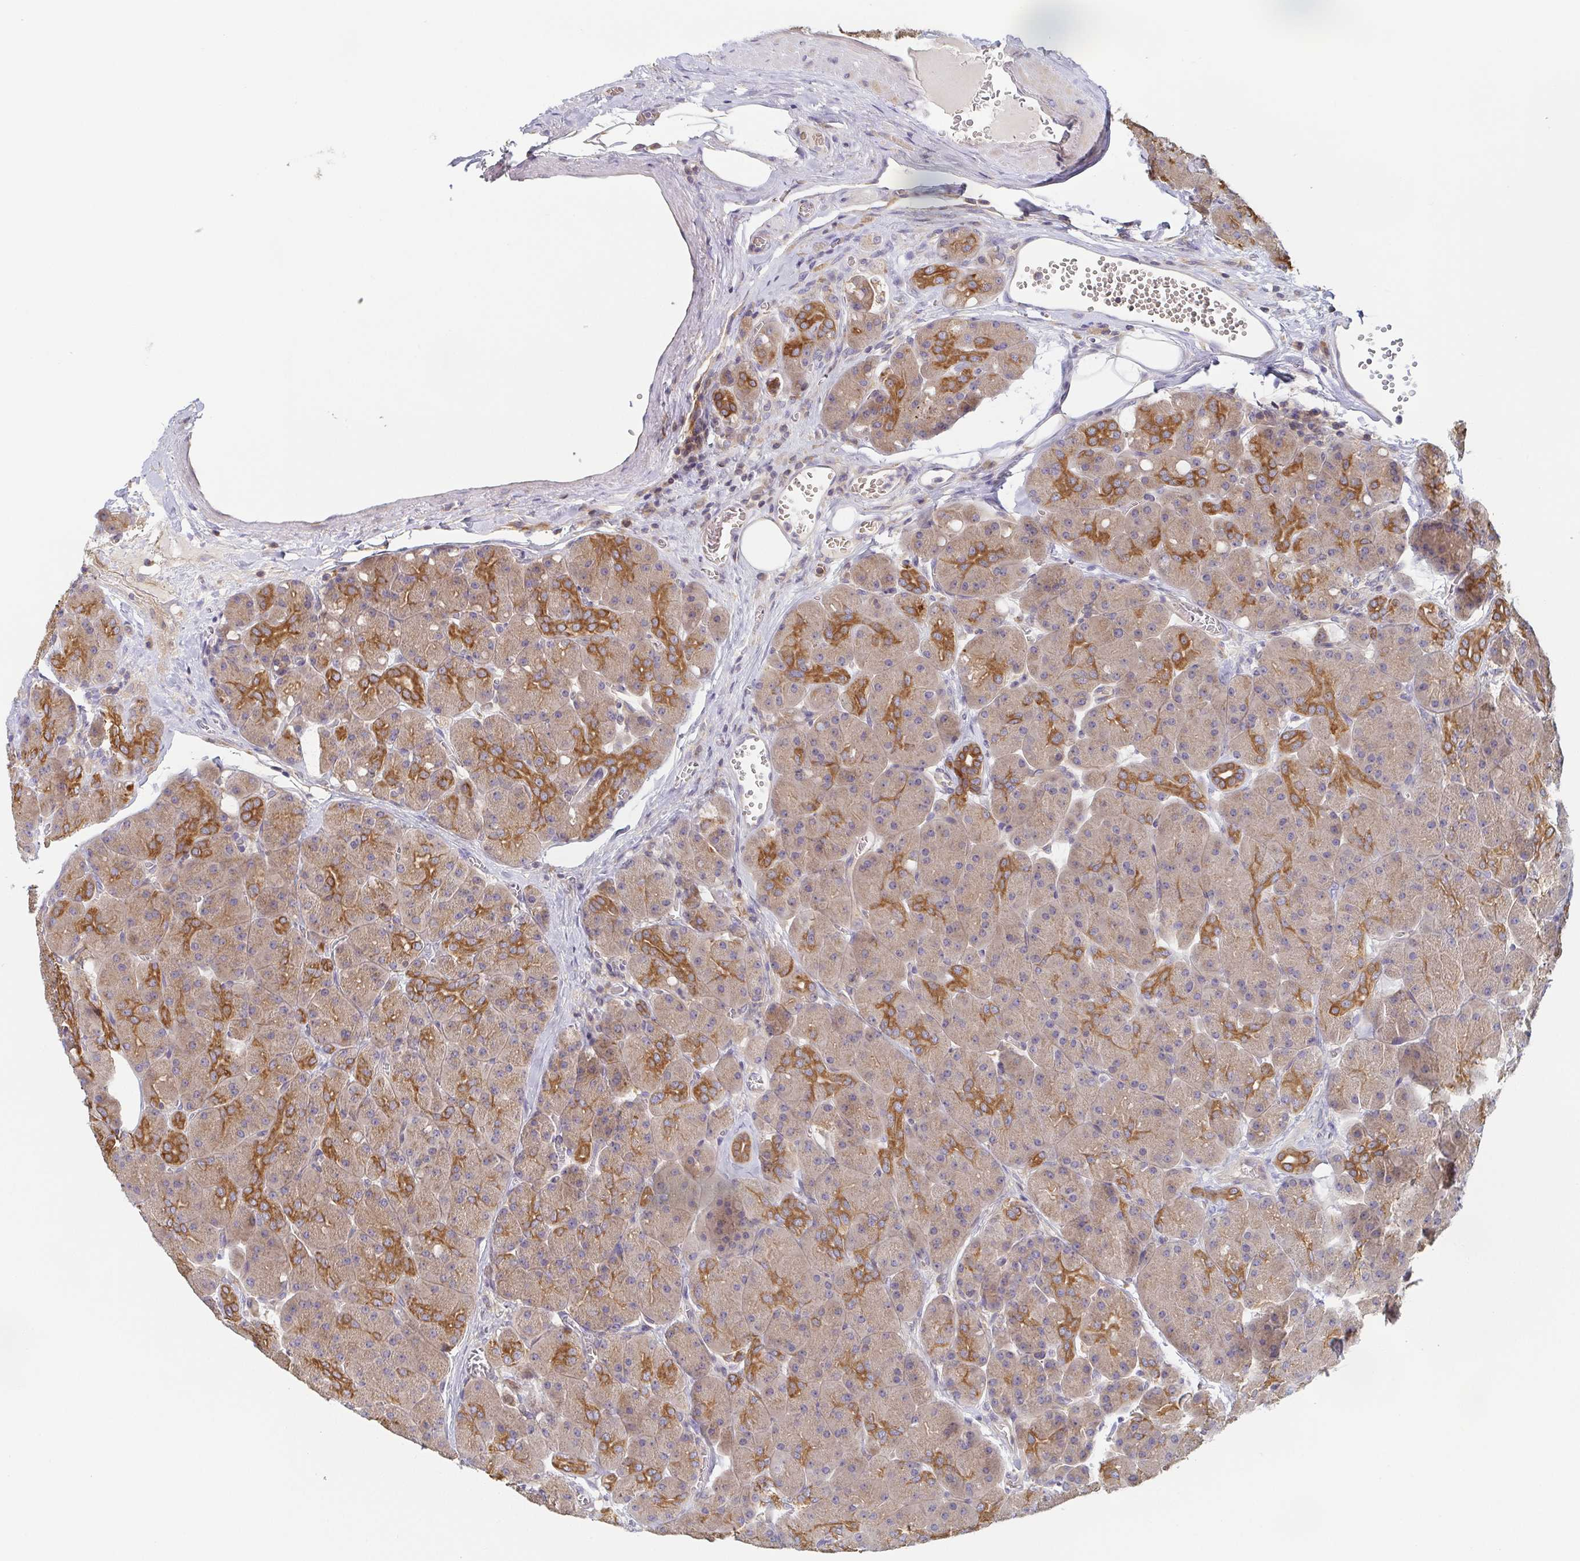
{"staining": {"intensity": "moderate", "quantity": "25%-75%", "location": "cytoplasmic/membranous"}, "tissue": "pancreas", "cell_type": "Exocrine glandular cells", "image_type": "normal", "snomed": [{"axis": "morphology", "description": "Normal tissue, NOS"}, {"axis": "topography", "description": "Pancreas"}], "caption": "About 25%-75% of exocrine glandular cells in normal pancreas display moderate cytoplasmic/membranous protein expression as visualized by brown immunohistochemical staining.", "gene": "TUFT1", "patient": {"sex": "male", "age": 55}}